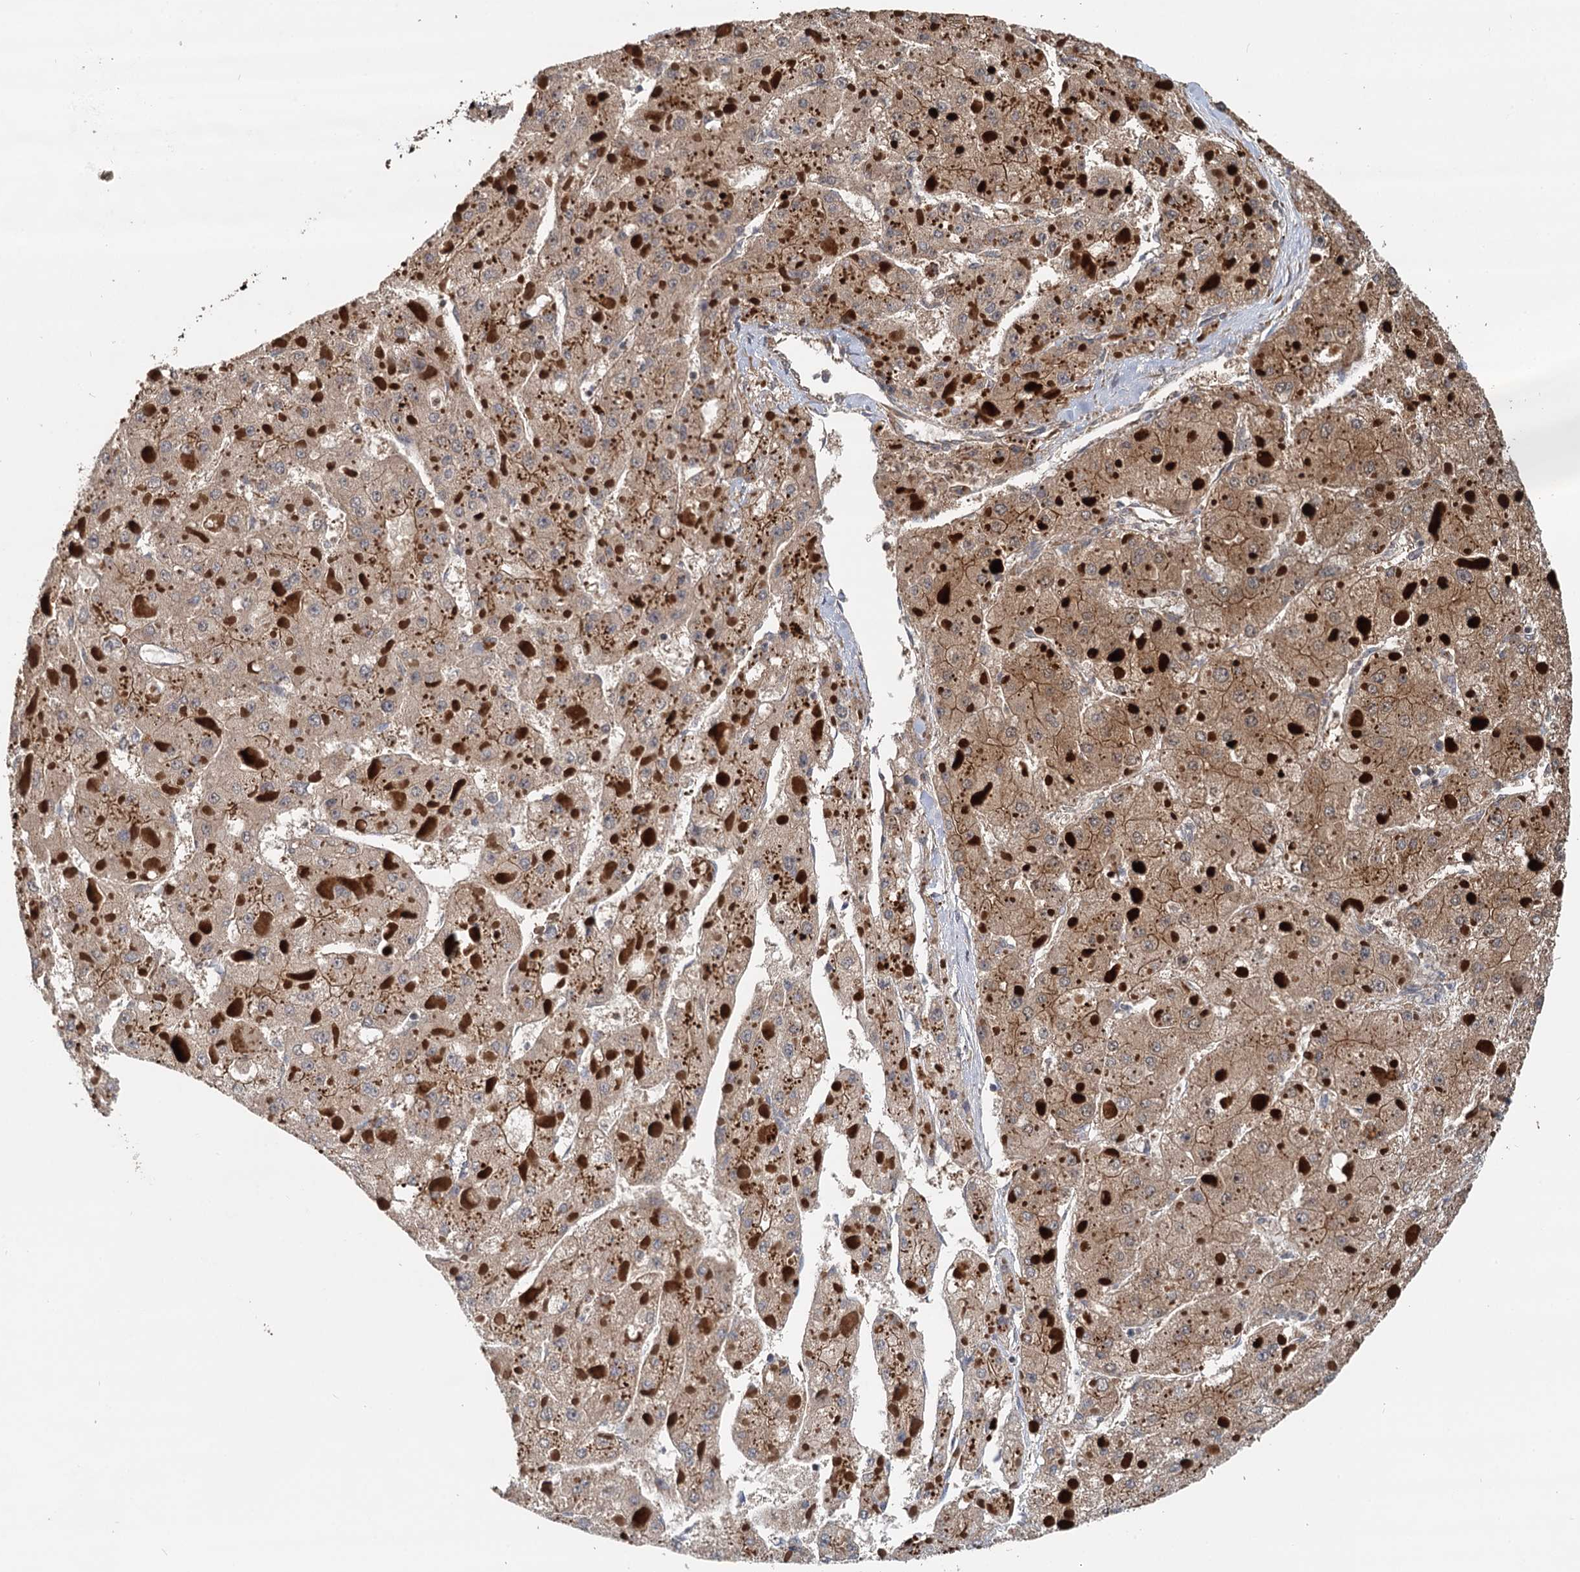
{"staining": {"intensity": "weak", "quantity": ">75%", "location": "cytoplasmic/membranous"}, "tissue": "liver cancer", "cell_type": "Tumor cells", "image_type": "cancer", "snomed": [{"axis": "morphology", "description": "Carcinoma, Hepatocellular, NOS"}, {"axis": "topography", "description": "Liver"}], "caption": "Liver cancer was stained to show a protein in brown. There is low levels of weak cytoplasmic/membranous staining in about >75% of tumor cells. (DAB IHC with brightfield microscopy, high magnification).", "gene": "LRRK2", "patient": {"sex": "female", "age": 73}}